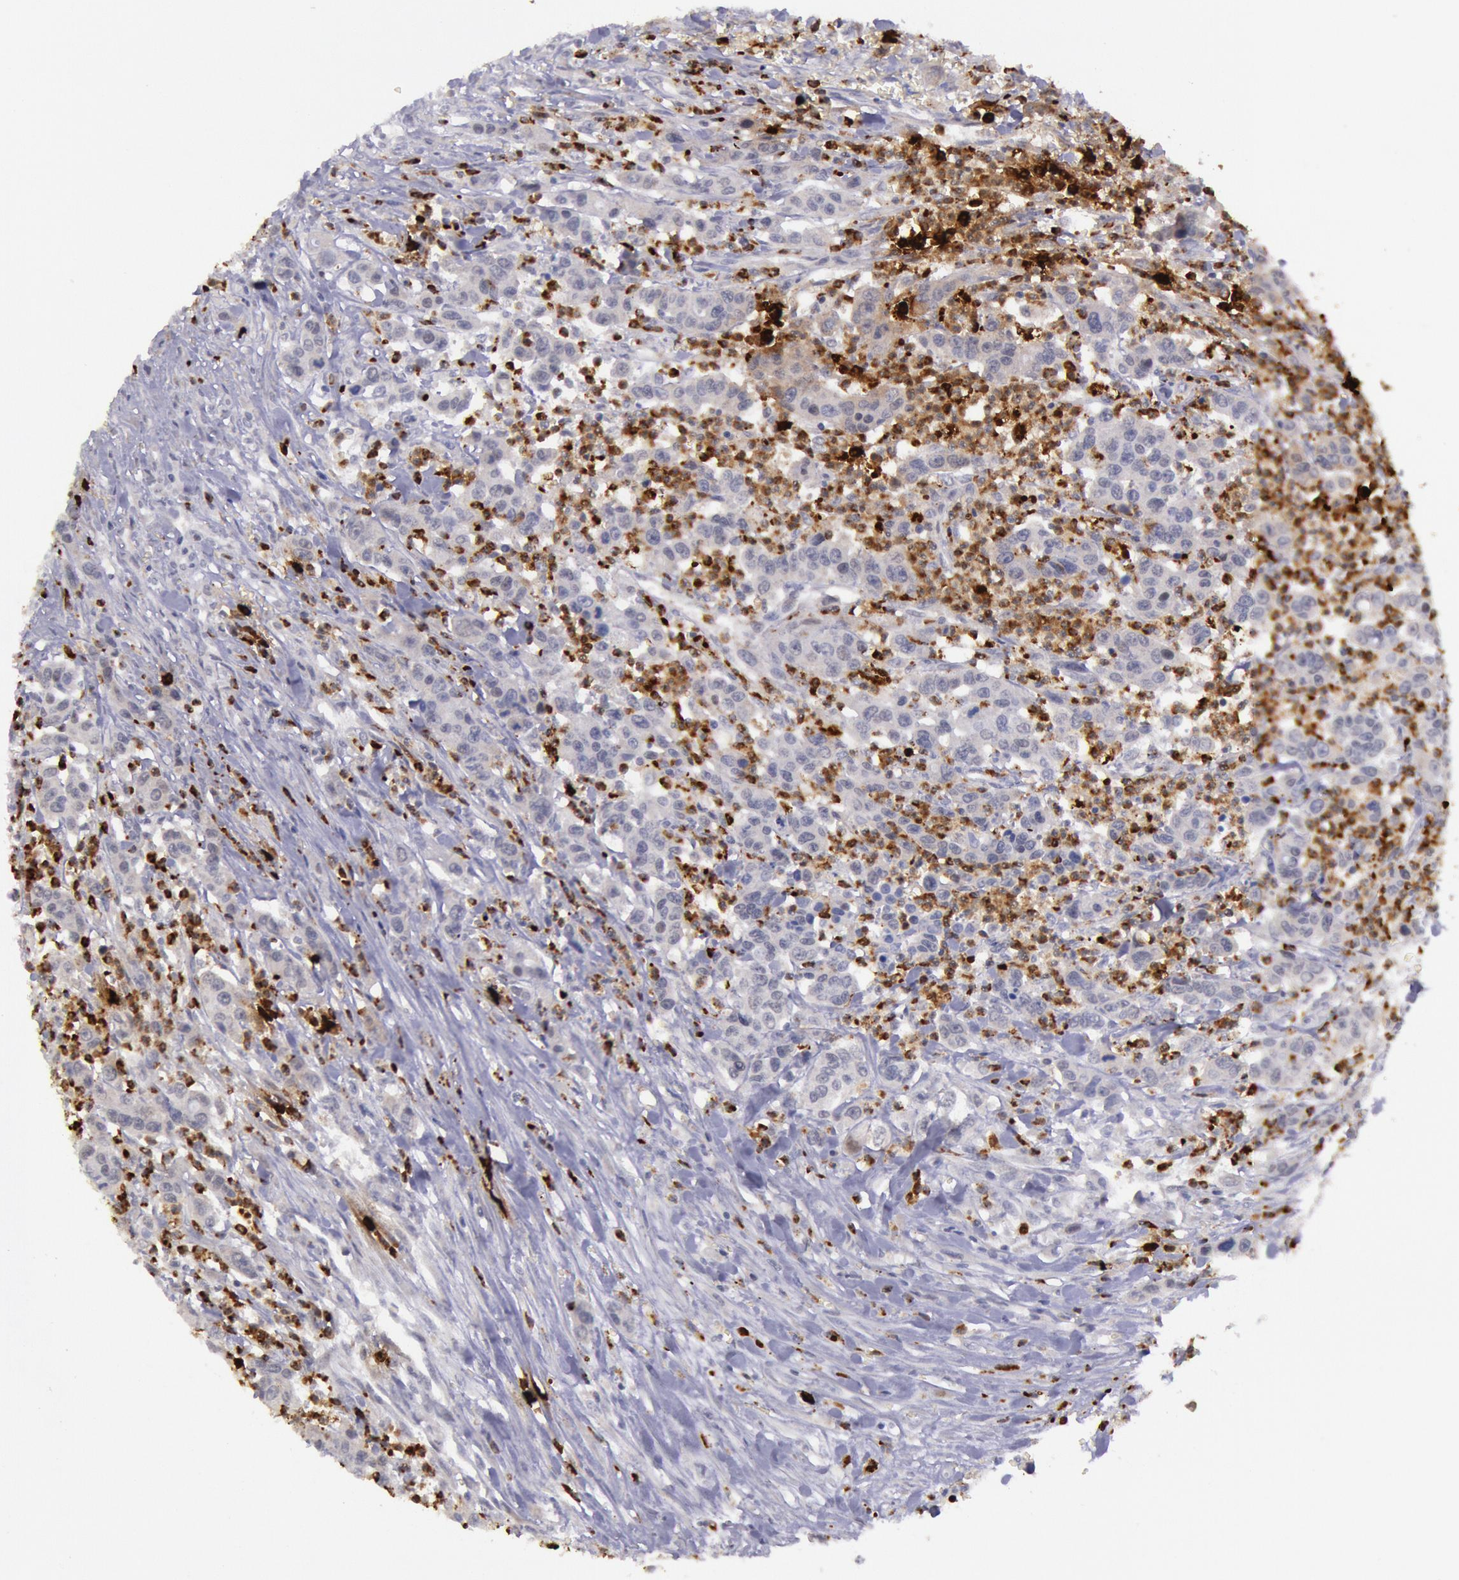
{"staining": {"intensity": "negative", "quantity": "none", "location": "none"}, "tissue": "urothelial cancer", "cell_type": "Tumor cells", "image_type": "cancer", "snomed": [{"axis": "morphology", "description": "Urothelial carcinoma, High grade"}, {"axis": "topography", "description": "Urinary bladder"}], "caption": "High magnification brightfield microscopy of urothelial cancer stained with DAB (brown) and counterstained with hematoxylin (blue): tumor cells show no significant staining.", "gene": "KDM6A", "patient": {"sex": "male", "age": 86}}